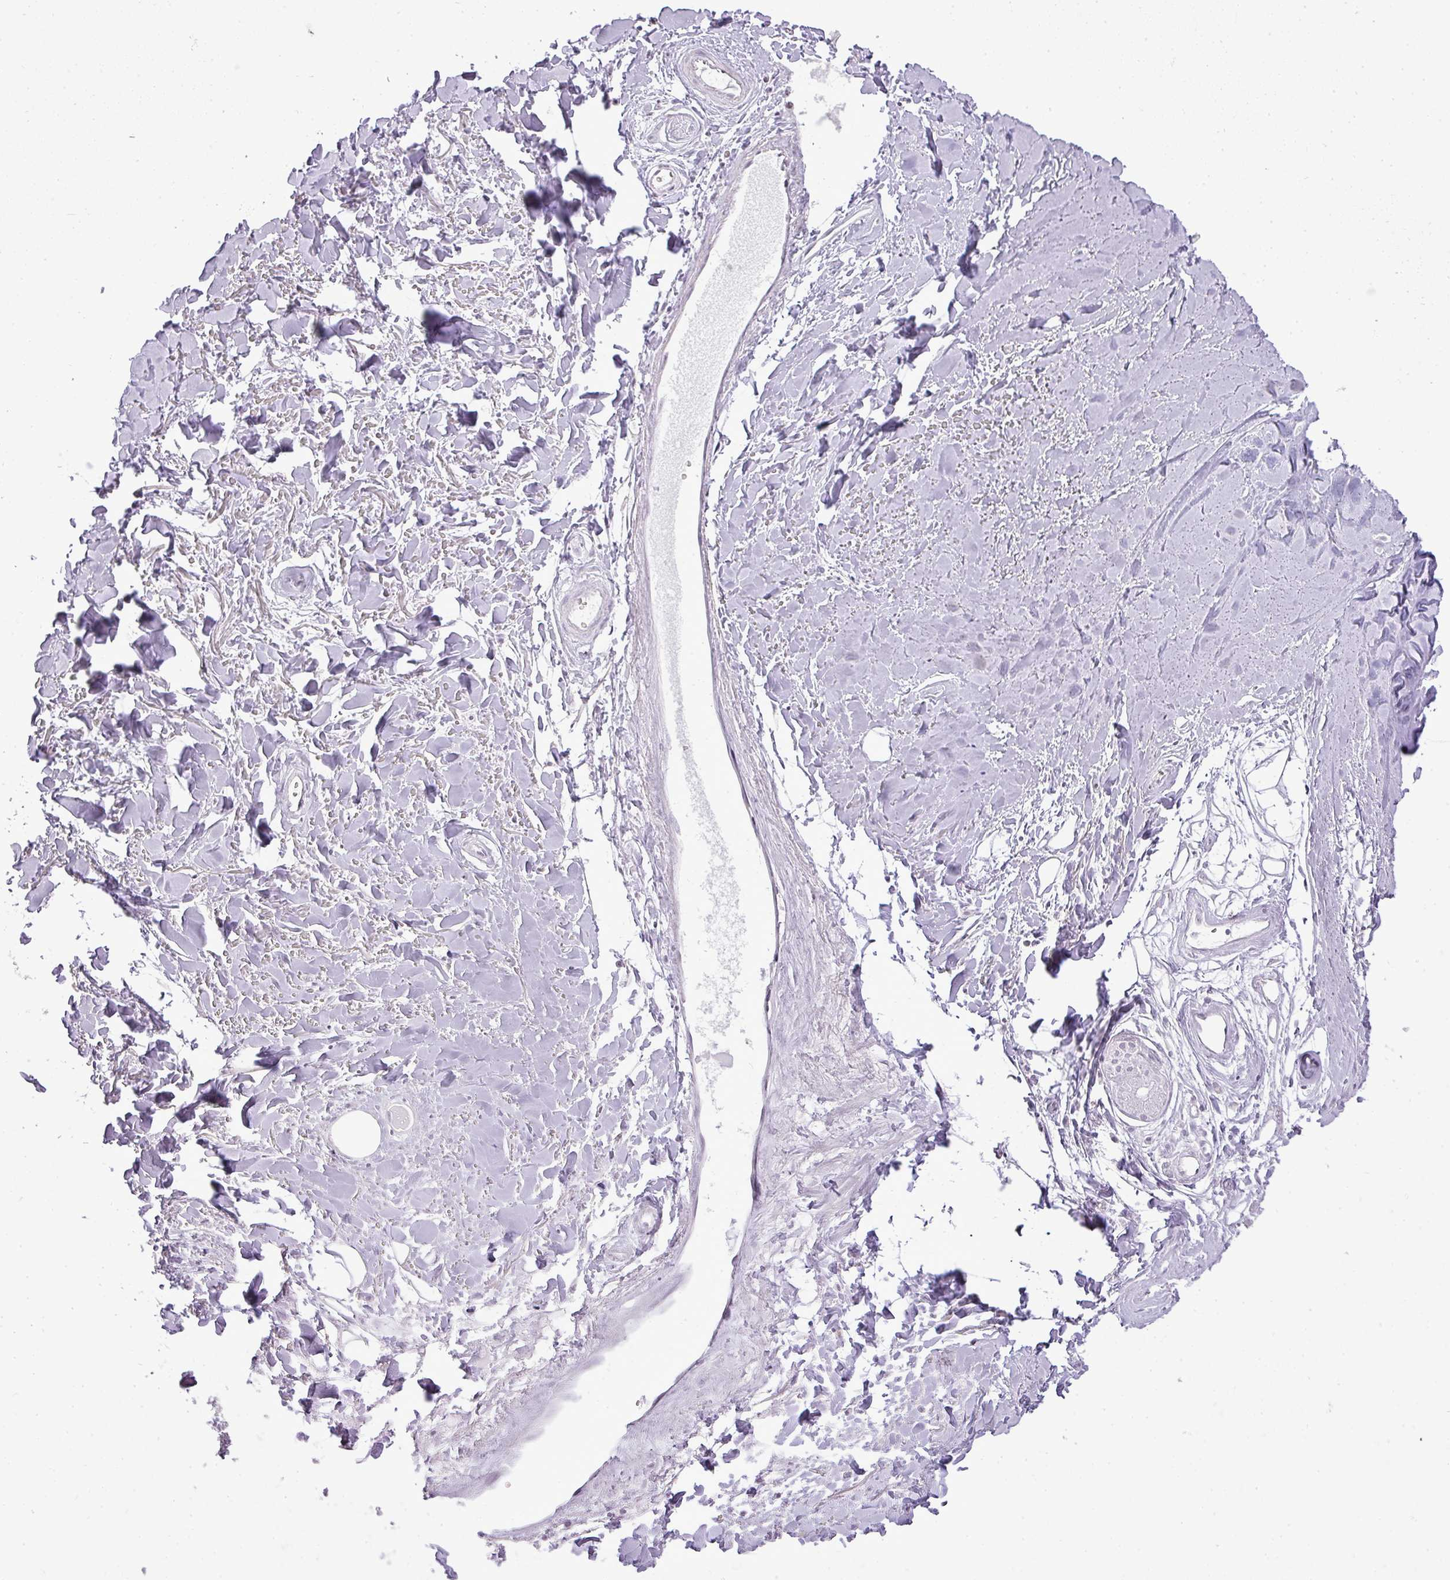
{"staining": {"intensity": "negative", "quantity": "none", "location": "none"}, "tissue": "adipose tissue", "cell_type": "Adipocytes", "image_type": "normal", "snomed": [{"axis": "morphology", "description": "Normal tissue, NOS"}, {"axis": "topography", "description": "Cartilage tissue"}], "caption": "This is an IHC image of benign human adipose tissue. There is no staining in adipocytes.", "gene": "ZDHHC1", "patient": {"sex": "male", "age": 57}}